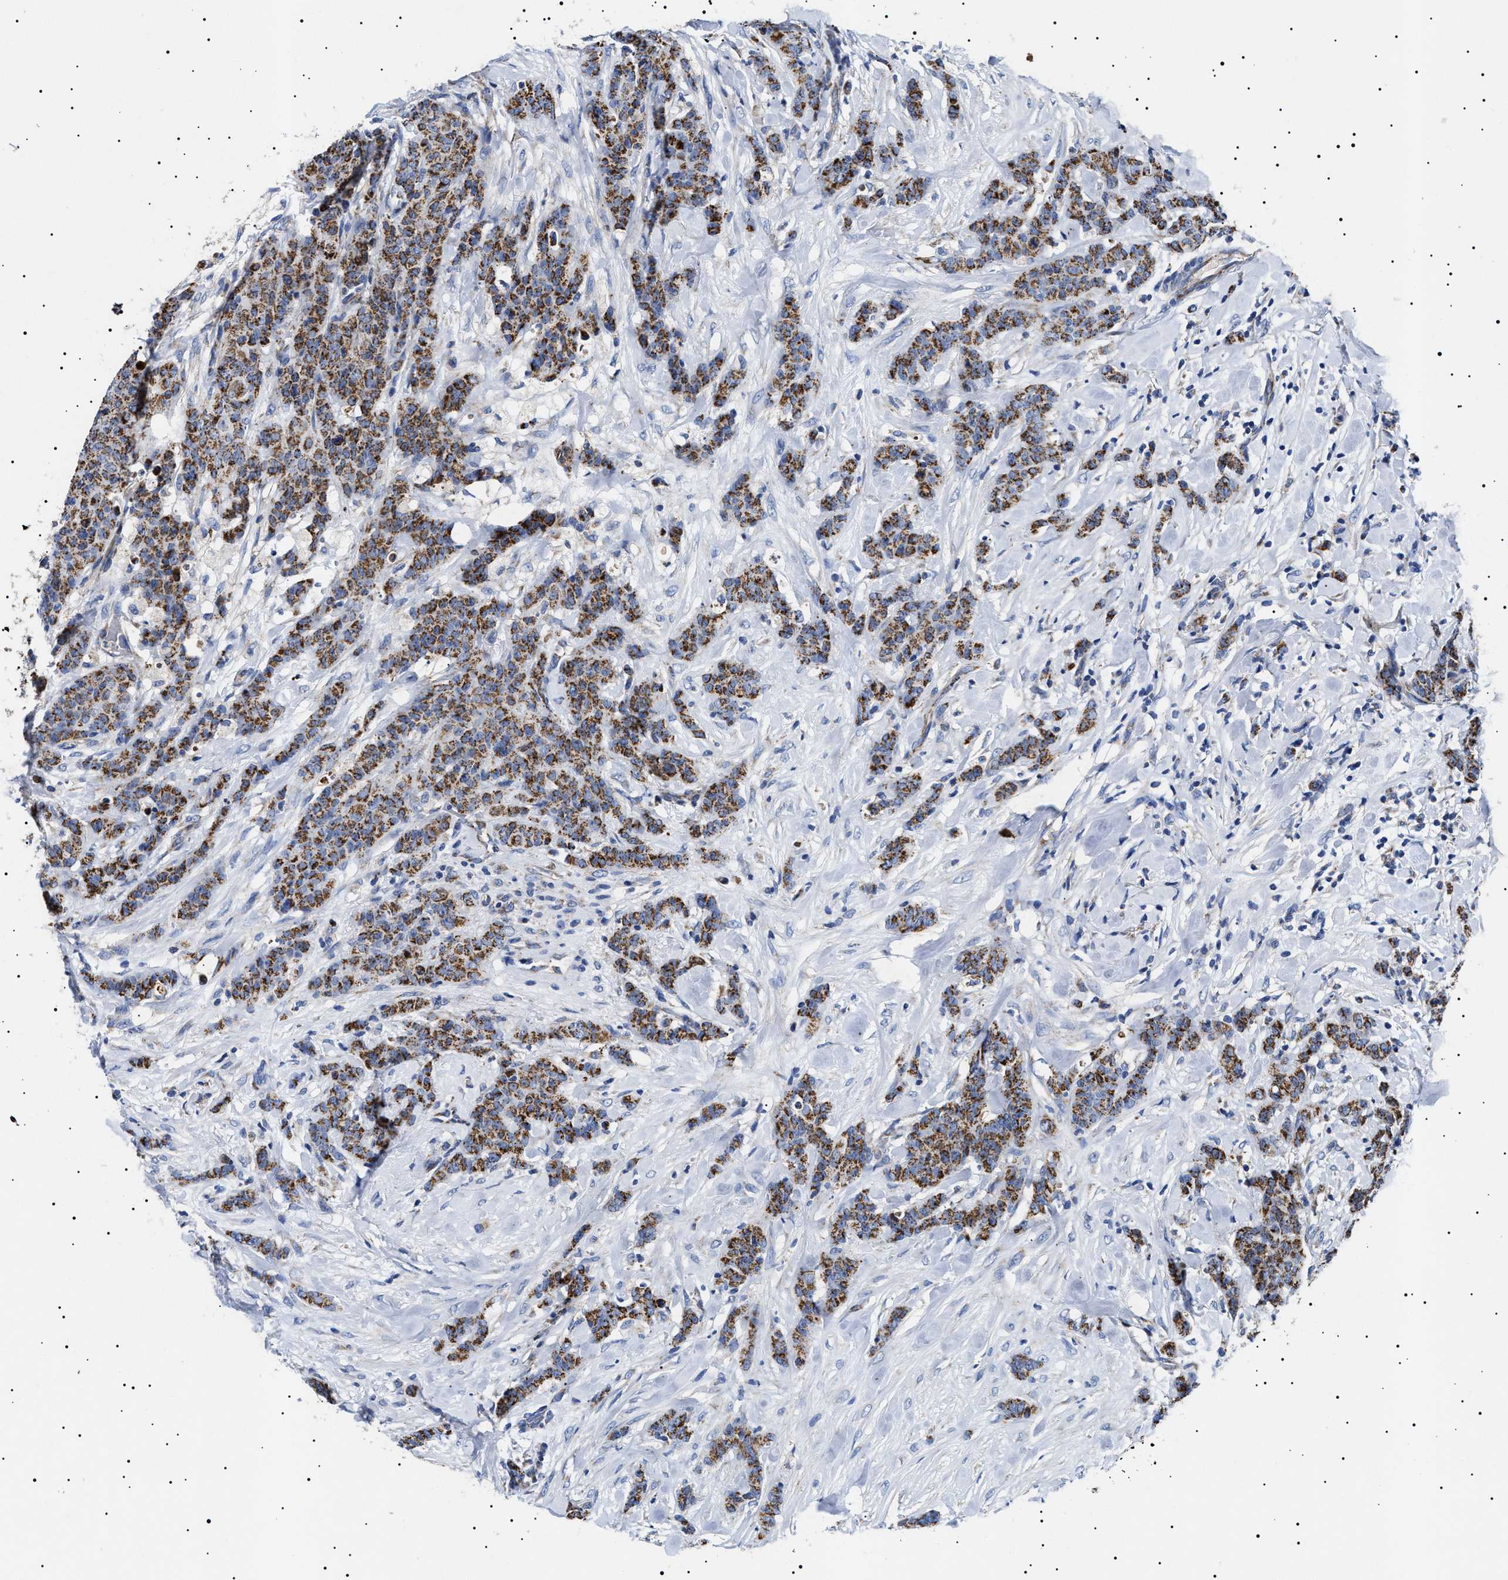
{"staining": {"intensity": "strong", "quantity": ">75%", "location": "cytoplasmic/membranous"}, "tissue": "breast cancer", "cell_type": "Tumor cells", "image_type": "cancer", "snomed": [{"axis": "morphology", "description": "Normal tissue, NOS"}, {"axis": "morphology", "description": "Duct carcinoma"}, {"axis": "topography", "description": "Breast"}], "caption": "This micrograph exhibits IHC staining of breast cancer (intraductal carcinoma), with high strong cytoplasmic/membranous positivity in about >75% of tumor cells.", "gene": "CHRDL2", "patient": {"sex": "female", "age": 40}}